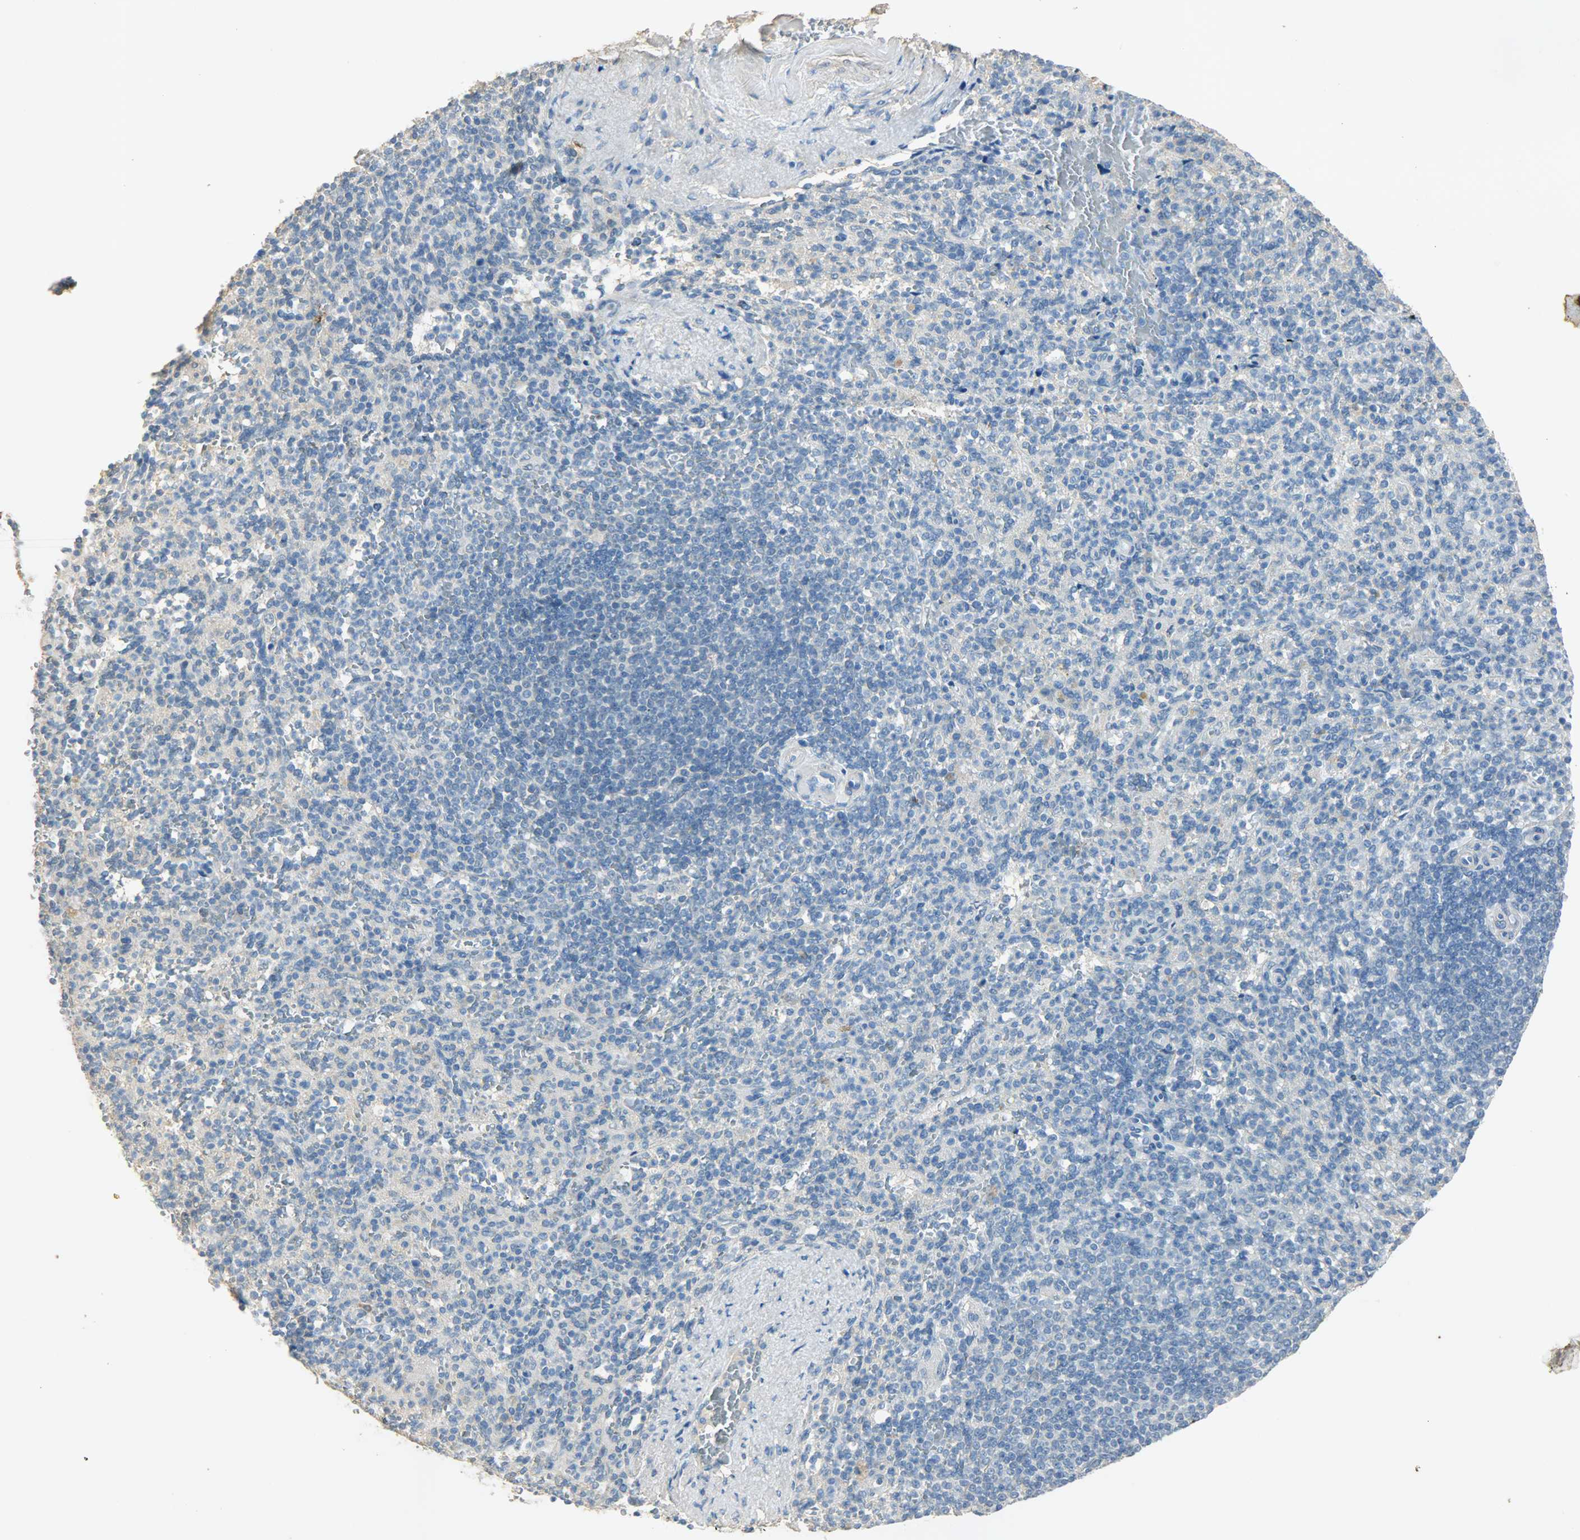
{"staining": {"intensity": "negative", "quantity": "none", "location": "none"}, "tissue": "spleen", "cell_type": "Cells in red pulp", "image_type": "normal", "snomed": [{"axis": "morphology", "description": "Normal tissue, NOS"}, {"axis": "topography", "description": "Spleen"}], "caption": "Image shows no significant protein positivity in cells in red pulp of benign spleen.", "gene": "USP13", "patient": {"sex": "female", "age": 74}}